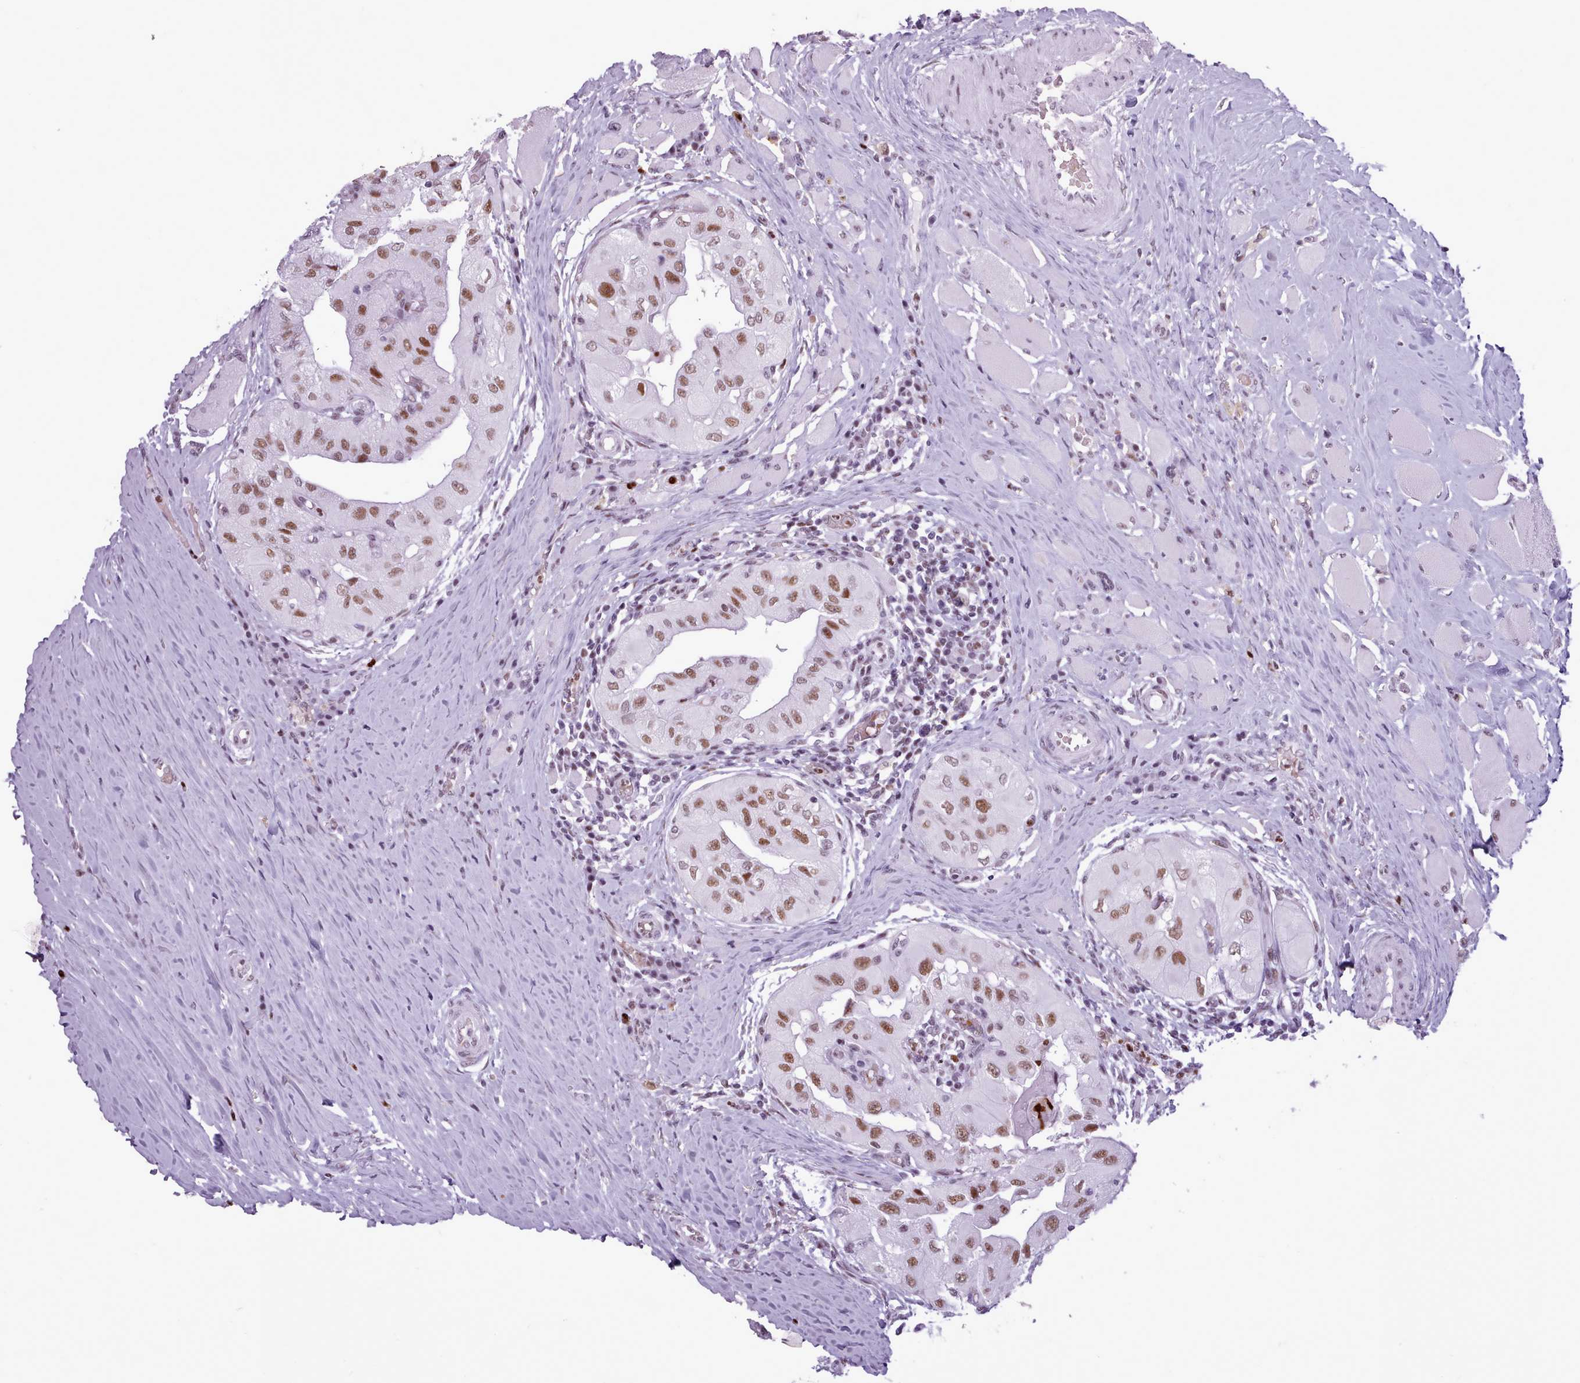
{"staining": {"intensity": "moderate", "quantity": ">75%", "location": "nuclear"}, "tissue": "thyroid cancer", "cell_type": "Tumor cells", "image_type": "cancer", "snomed": [{"axis": "morphology", "description": "Papillary adenocarcinoma, NOS"}, {"axis": "topography", "description": "Thyroid gland"}], "caption": "Immunohistochemistry staining of thyroid cancer, which demonstrates medium levels of moderate nuclear positivity in approximately >75% of tumor cells indicating moderate nuclear protein positivity. The staining was performed using DAB (brown) for protein detection and nuclei were counterstained in hematoxylin (blue).", "gene": "SRSF4", "patient": {"sex": "female", "age": 59}}